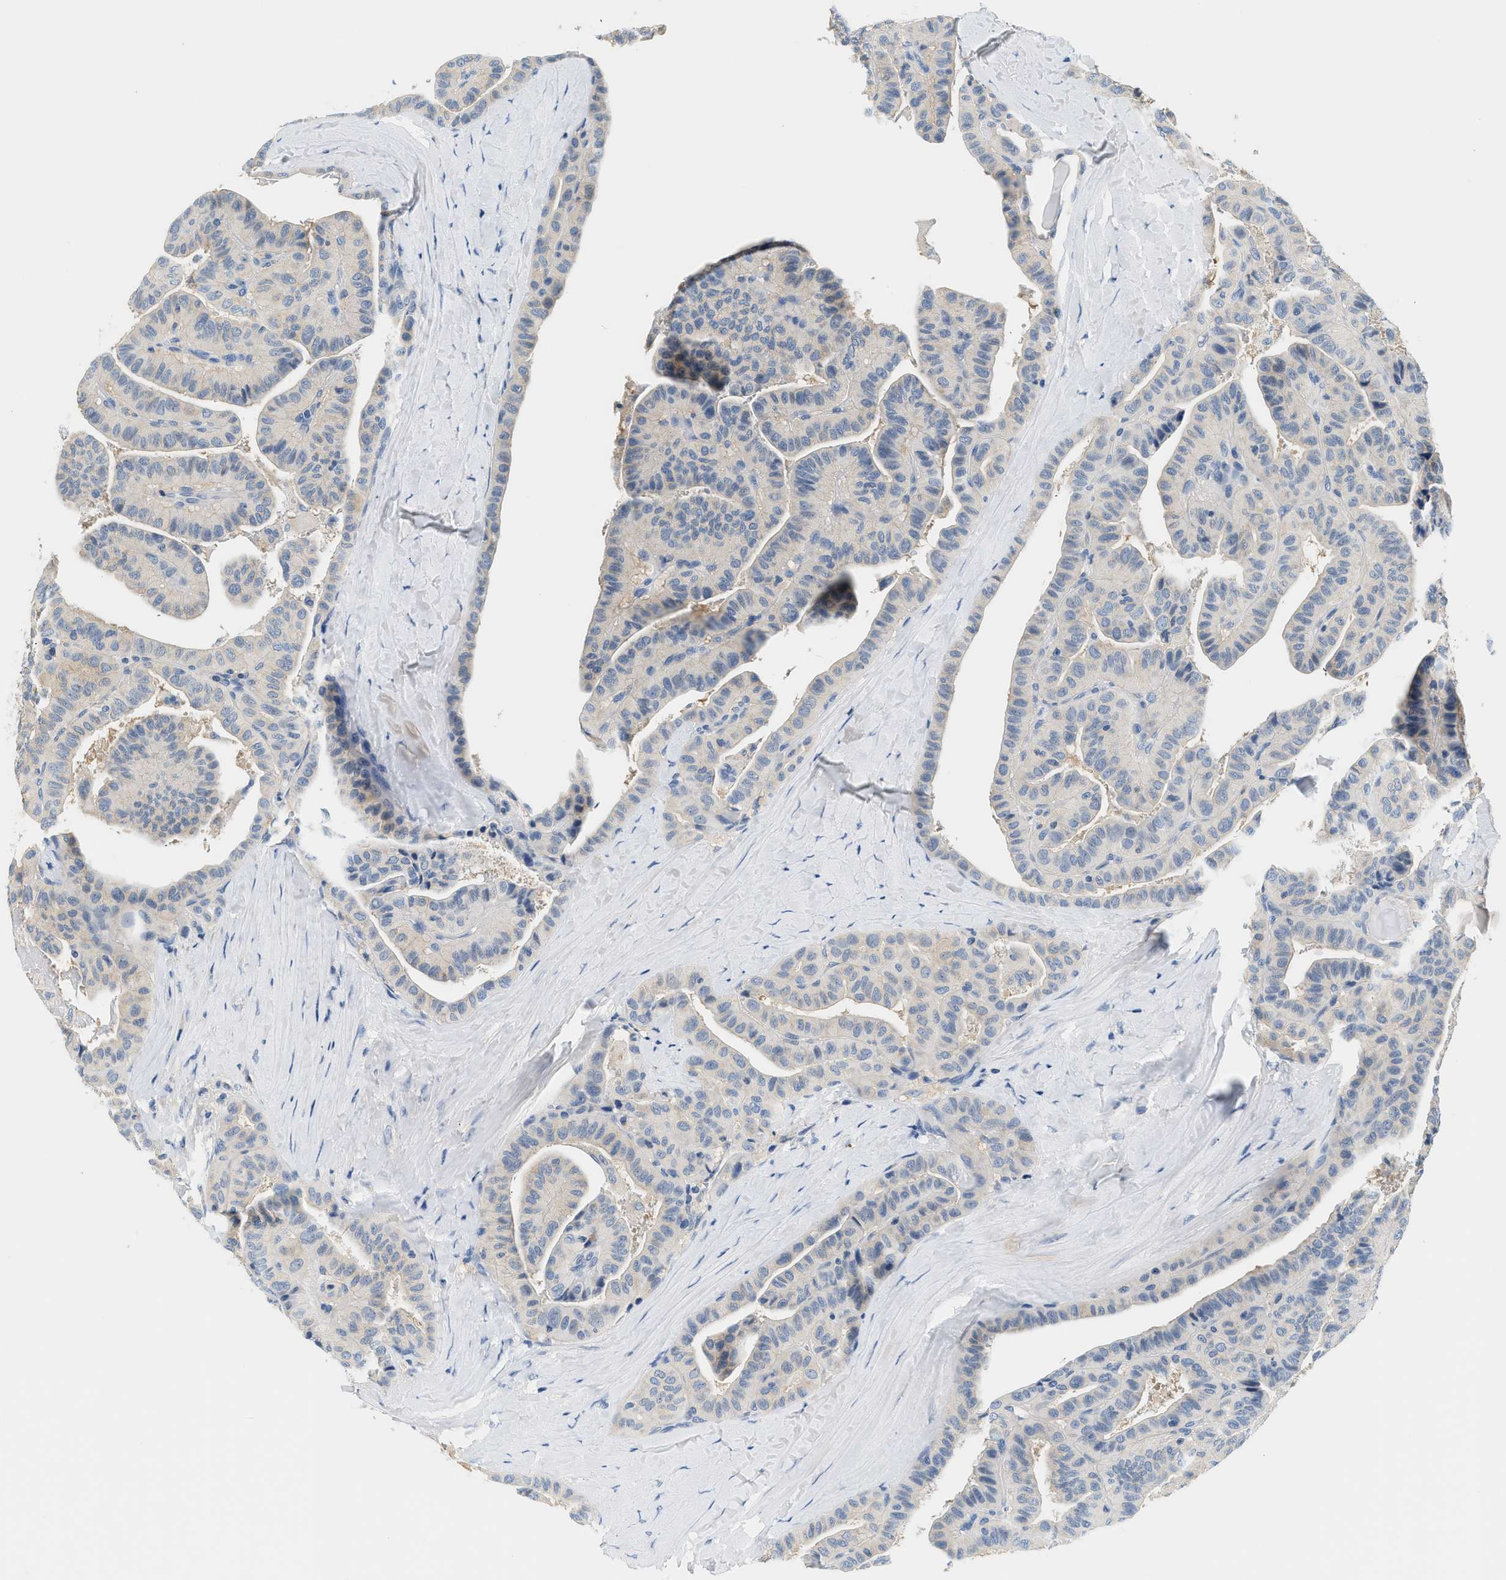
{"staining": {"intensity": "negative", "quantity": "none", "location": "none"}, "tissue": "thyroid cancer", "cell_type": "Tumor cells", "image_type": "cancer", "snomed": [{"axis": "morphology", "description": "Papillary adenocarcinoma, NOS"}, {"axis": "topography", "description": "Thyroid gland"}], "caption": "Immunohistochemistry micrograph of neoplastic tissue: human thyroid cancer (papillary adenocarcinoma) stained with DAB reveals no significant protein staining in tumor cells.", "gene": "SLC35E1", "patient": {"sex": "male", "age": 77}}